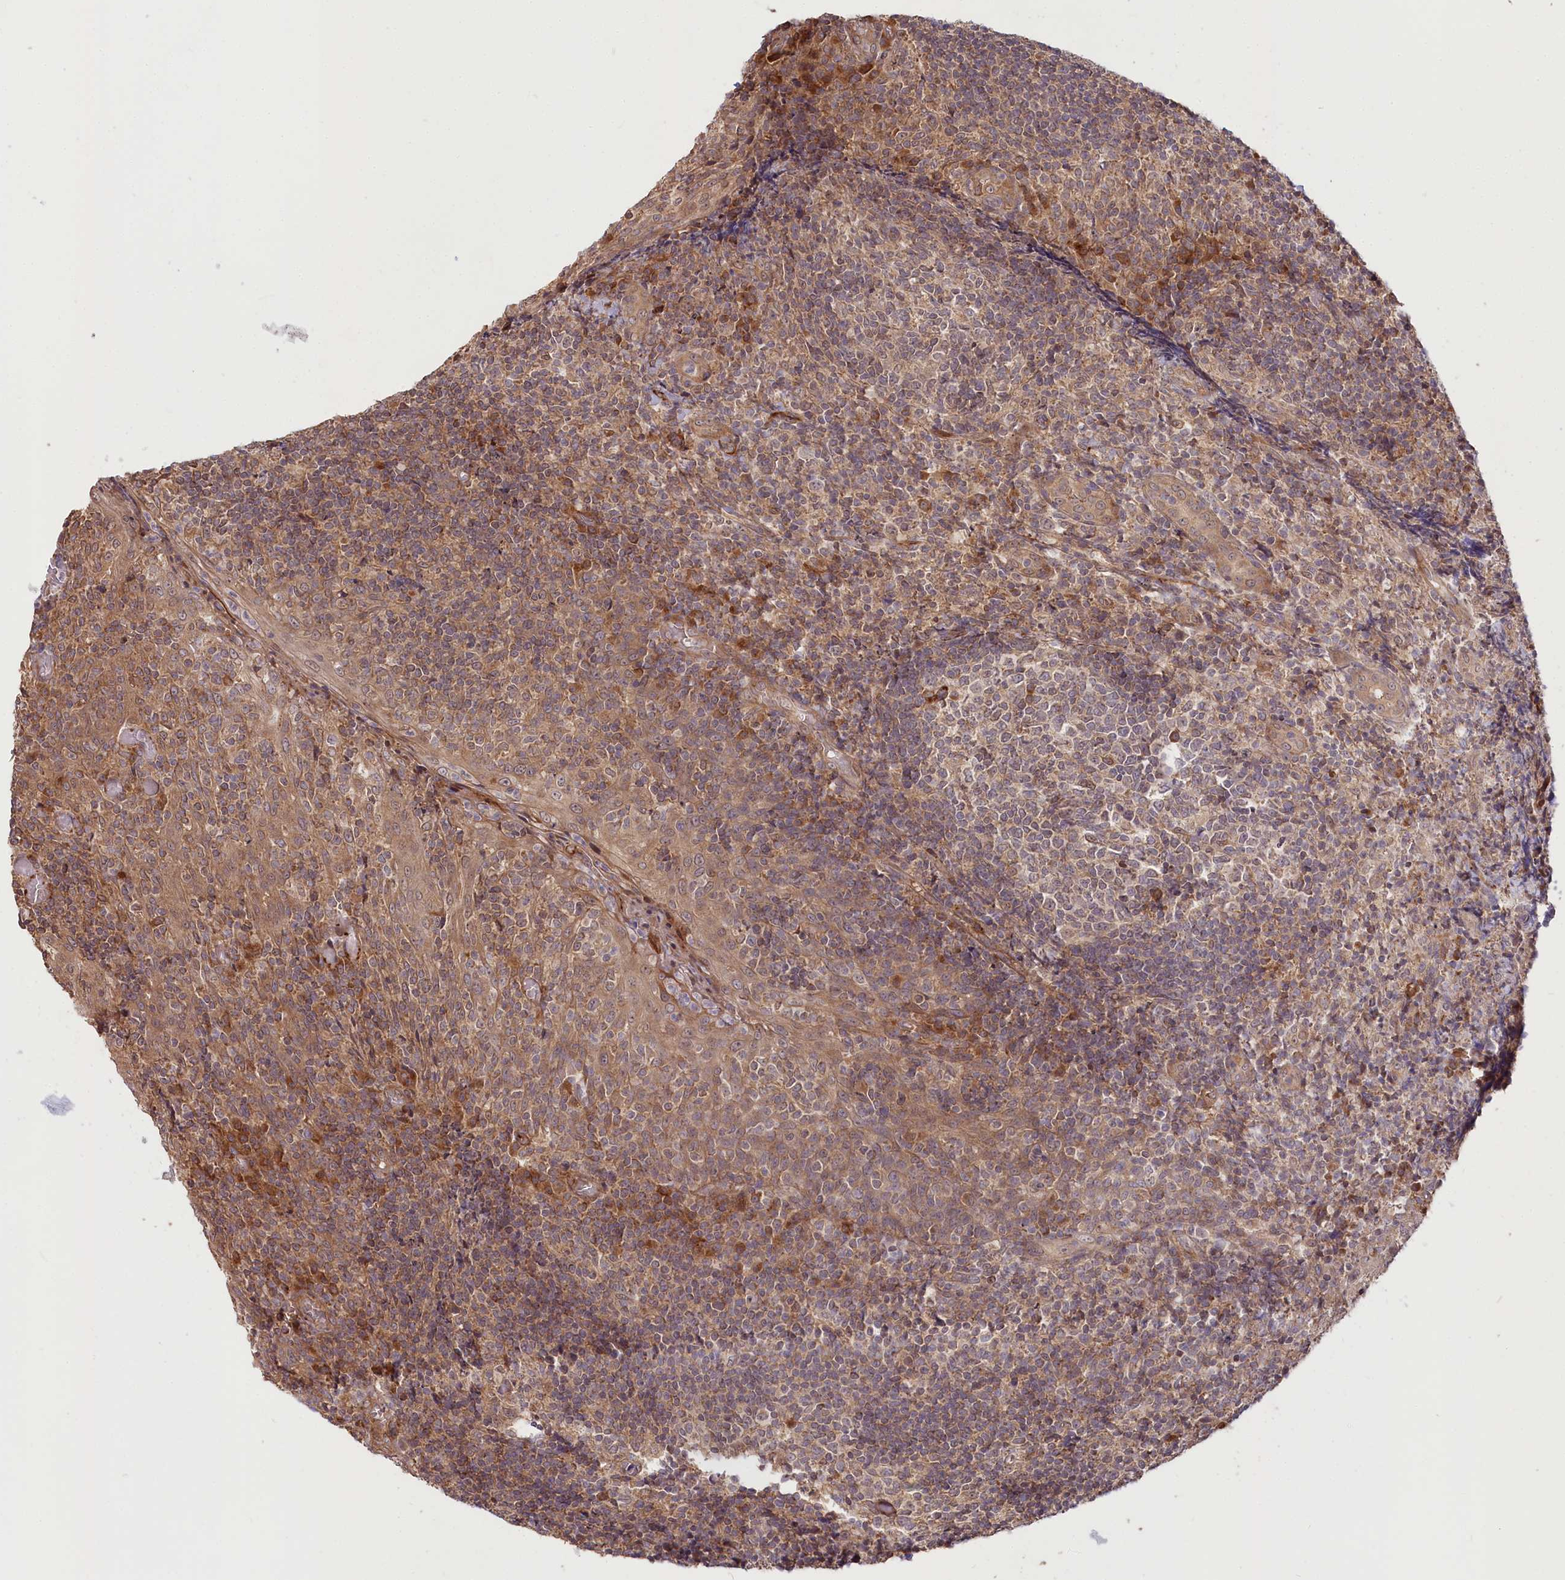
{"staining": {"intensity": "moderate", "quantity": "<25%", "location": "cytoplasmic/membranous"}, "tissue": "tonsil", "cell_type": "Germinal center cells", "image_type": "normal", "snomed": [{"axis": "morphology", "description": "Normal tissue, NOS"}, {"axis": "topography", "description": "Tonsil"}], "caption": "Germinal center cells exhibit low levels of moderate cytoplasmic/membranous expression in about <25% of cells in unremarkable human tonsil.", "gene": "CEP70", "patient": {"sex": "female", "age": 19}}